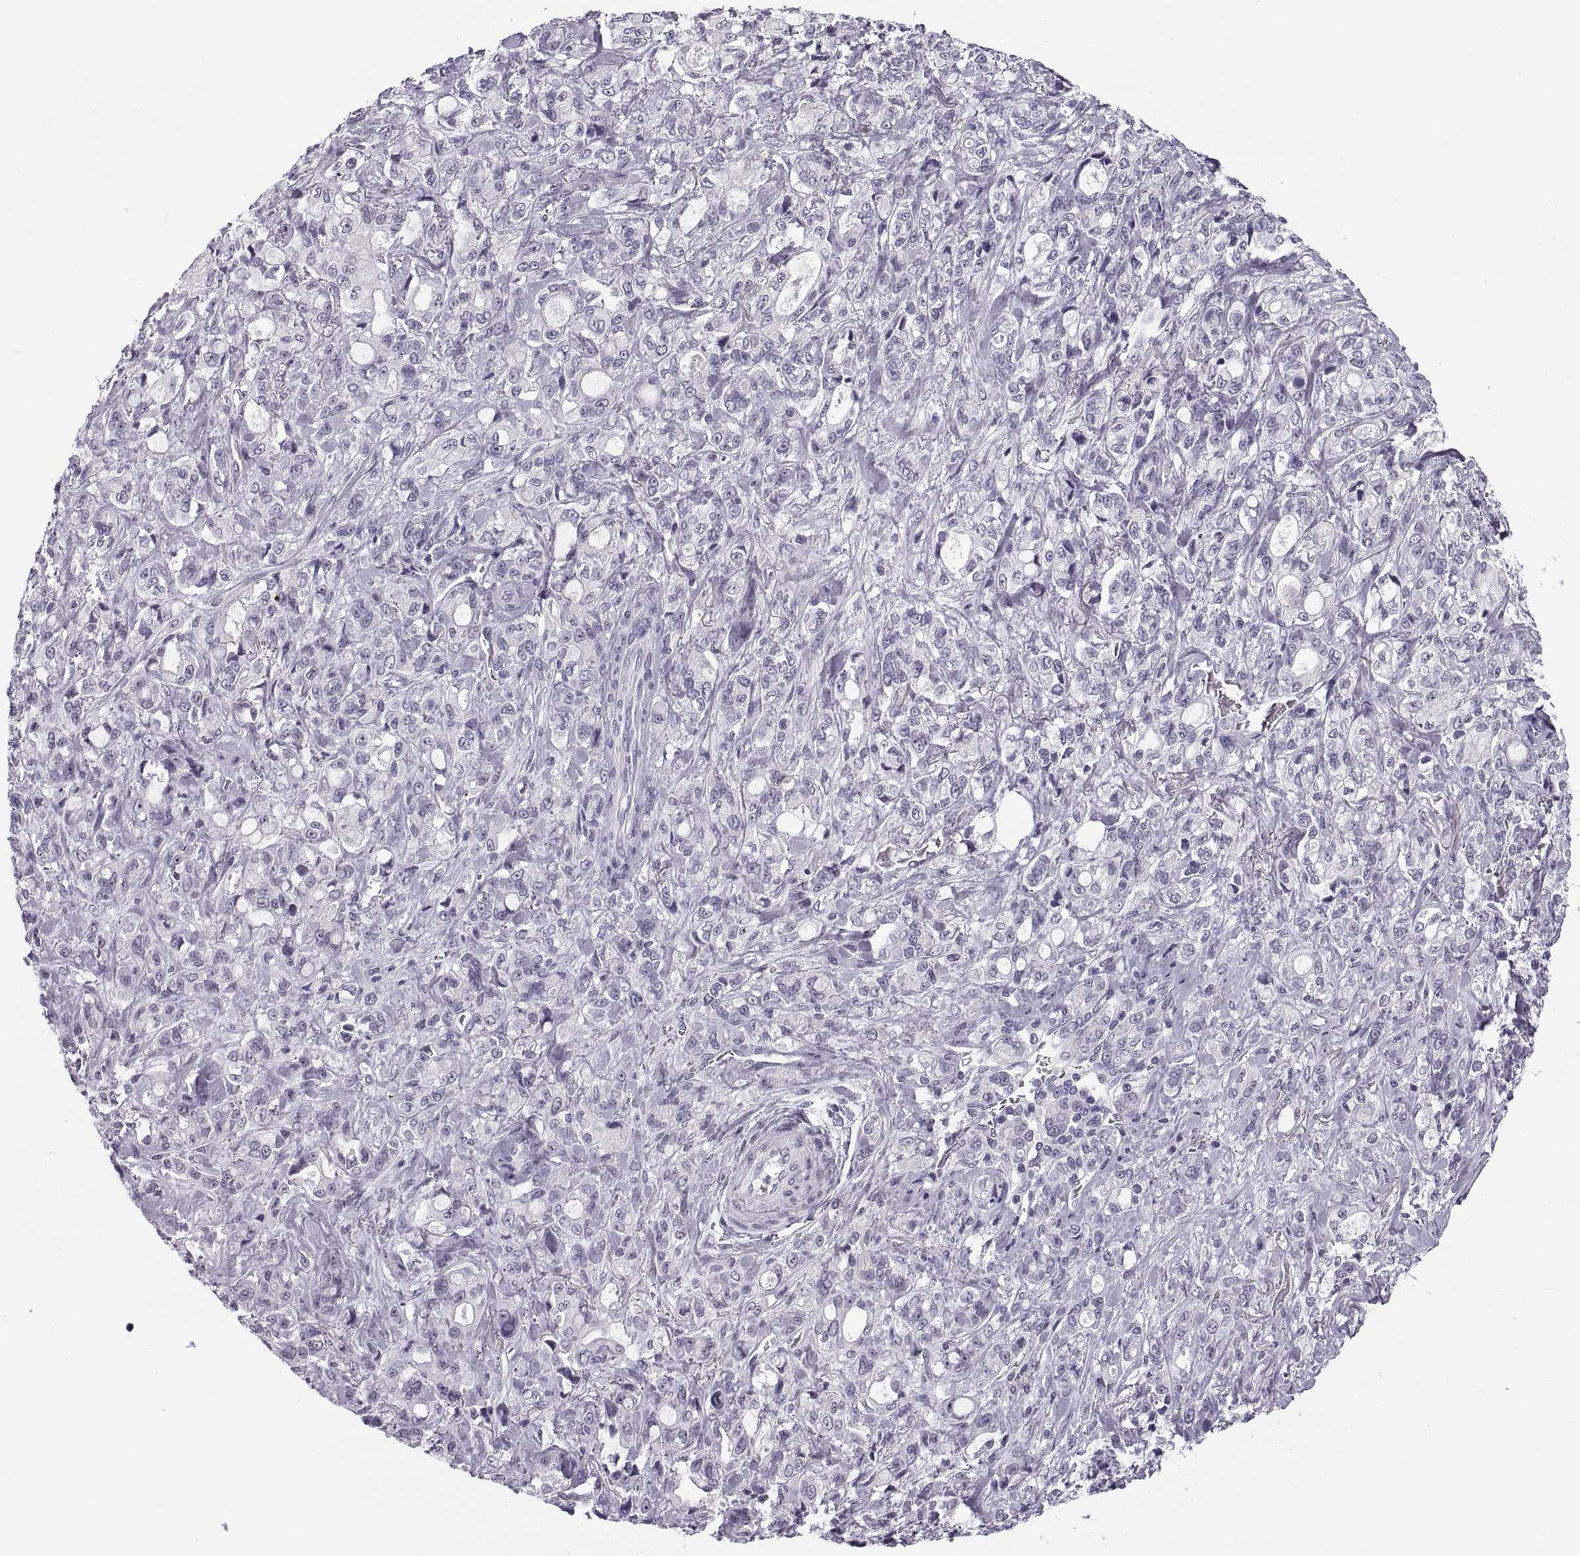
{"staining": {"intensity": "negative", "quantity": "none", "location": "none"}, "tissue": "stomach cancer", "cell_type": "Tumor cells", "image_type": "cancer", "snomed": [{"axis": "morphology", "description": "Adenocarcinoma, NOS"}, {"axis": "topography", "description": "Stomach"}], "caption": "High magnification brightfield microscopy of stomach adenocarcinoma stained with DAB (3,3'-diaminobenzidine) (brown) and counterstained with hematoxylin (blue): tumor cells show no significant staining.", "gene": "TBC1D3G", "patient": {"sex": "male", "age": 63}}